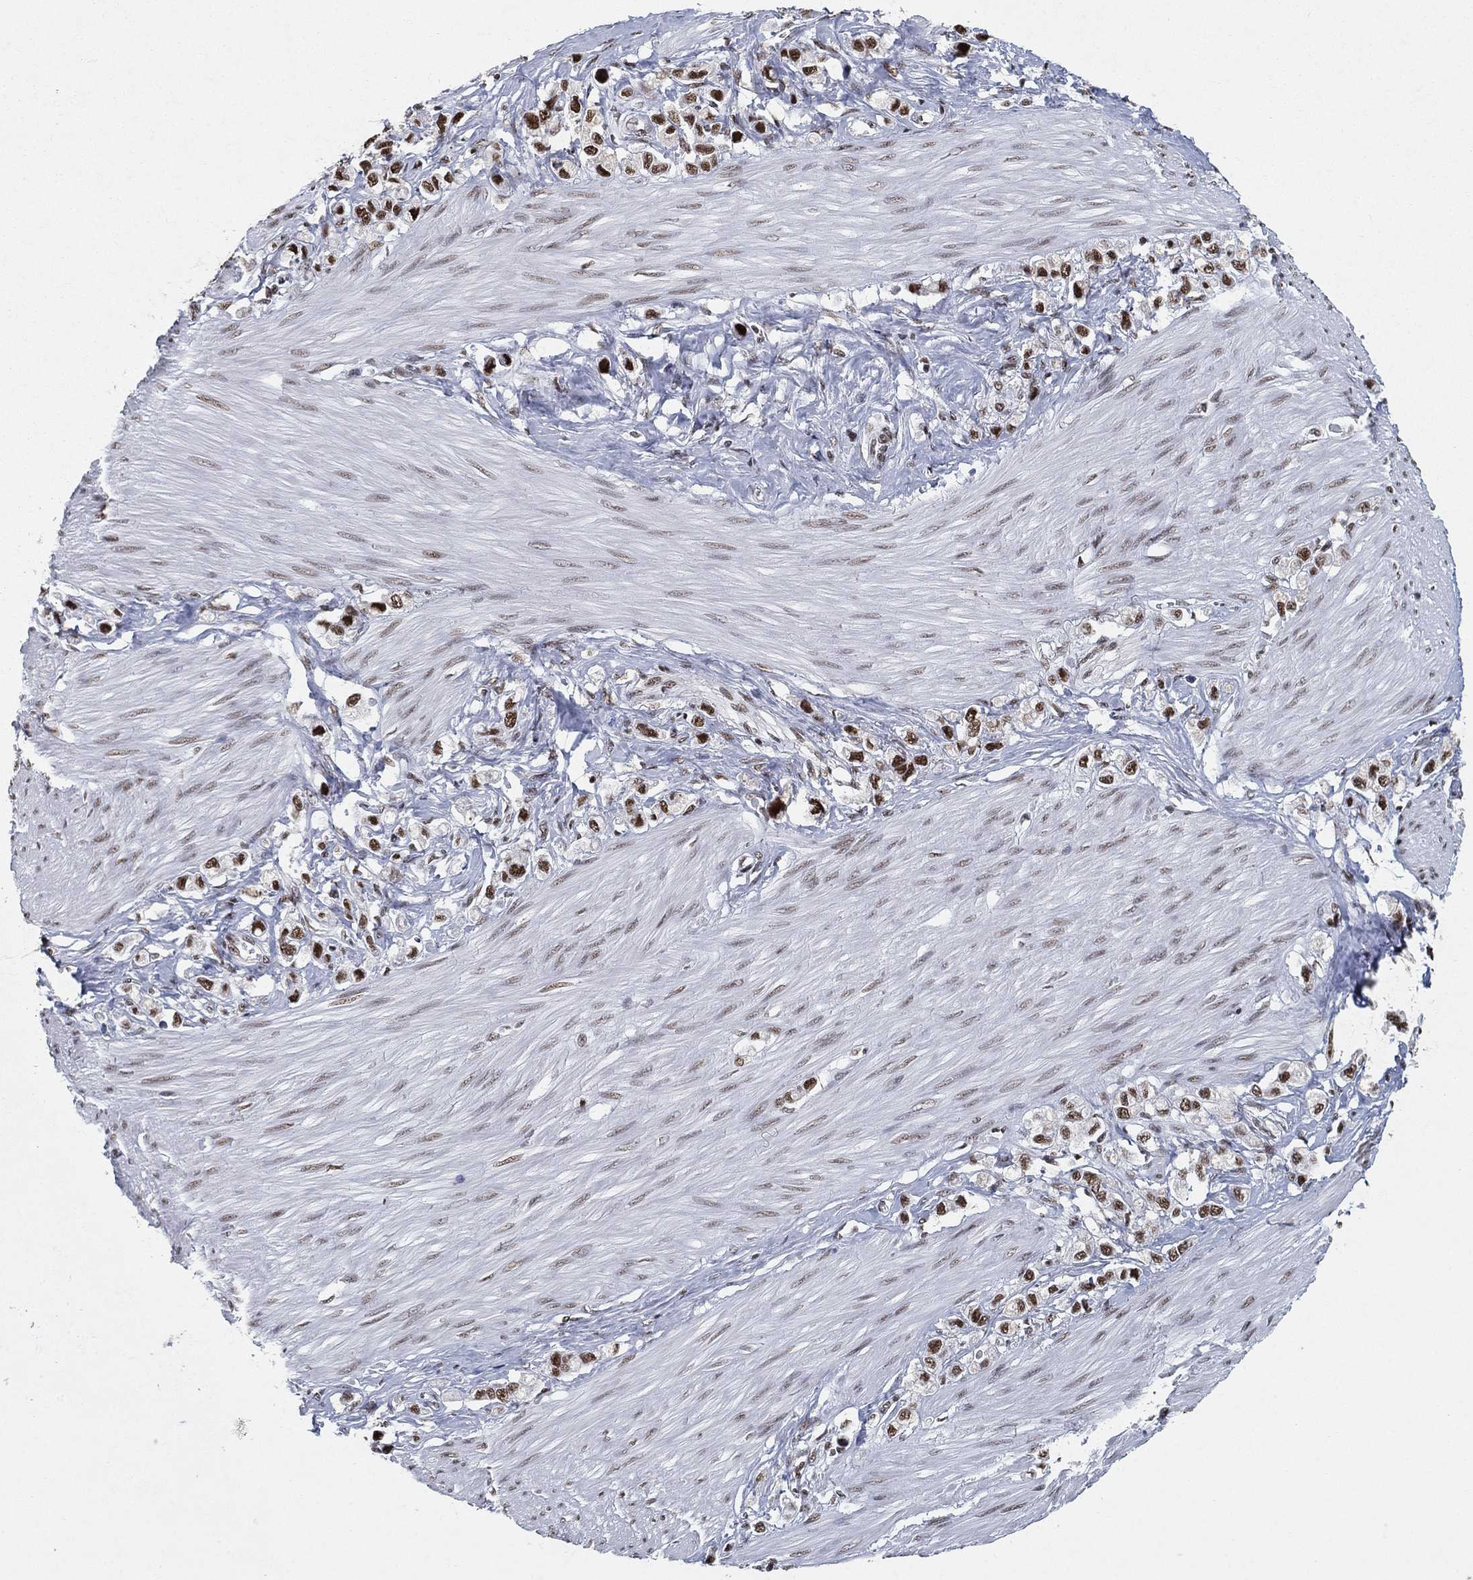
{"staining": {"intensity": "strong", "quantity": ">75%", "location": "nuclear"}, "tissue": "stomach cancer", "cell_type": "Tumor cells", "image_type": "cancer", "snomed": [{"axis": "morphology", "description": "Normal tissue, NOS"}, {"axis": "morphology", "description": "Adenocarcinoma, NOS"}, {"axis": "morphology", "description": "Adenocarcinoma, High grade"}, {"axis": "topography", "description": "Stomach, upper"}, {"axis": "topography", "description": "Stomach"}], "caption": "Stomach cancer tissue exhibits strong nuclear positivity in approximately >75% of tumor cells", "gene": "DDX27", "patient": {"sex": "female", "age": 65}}